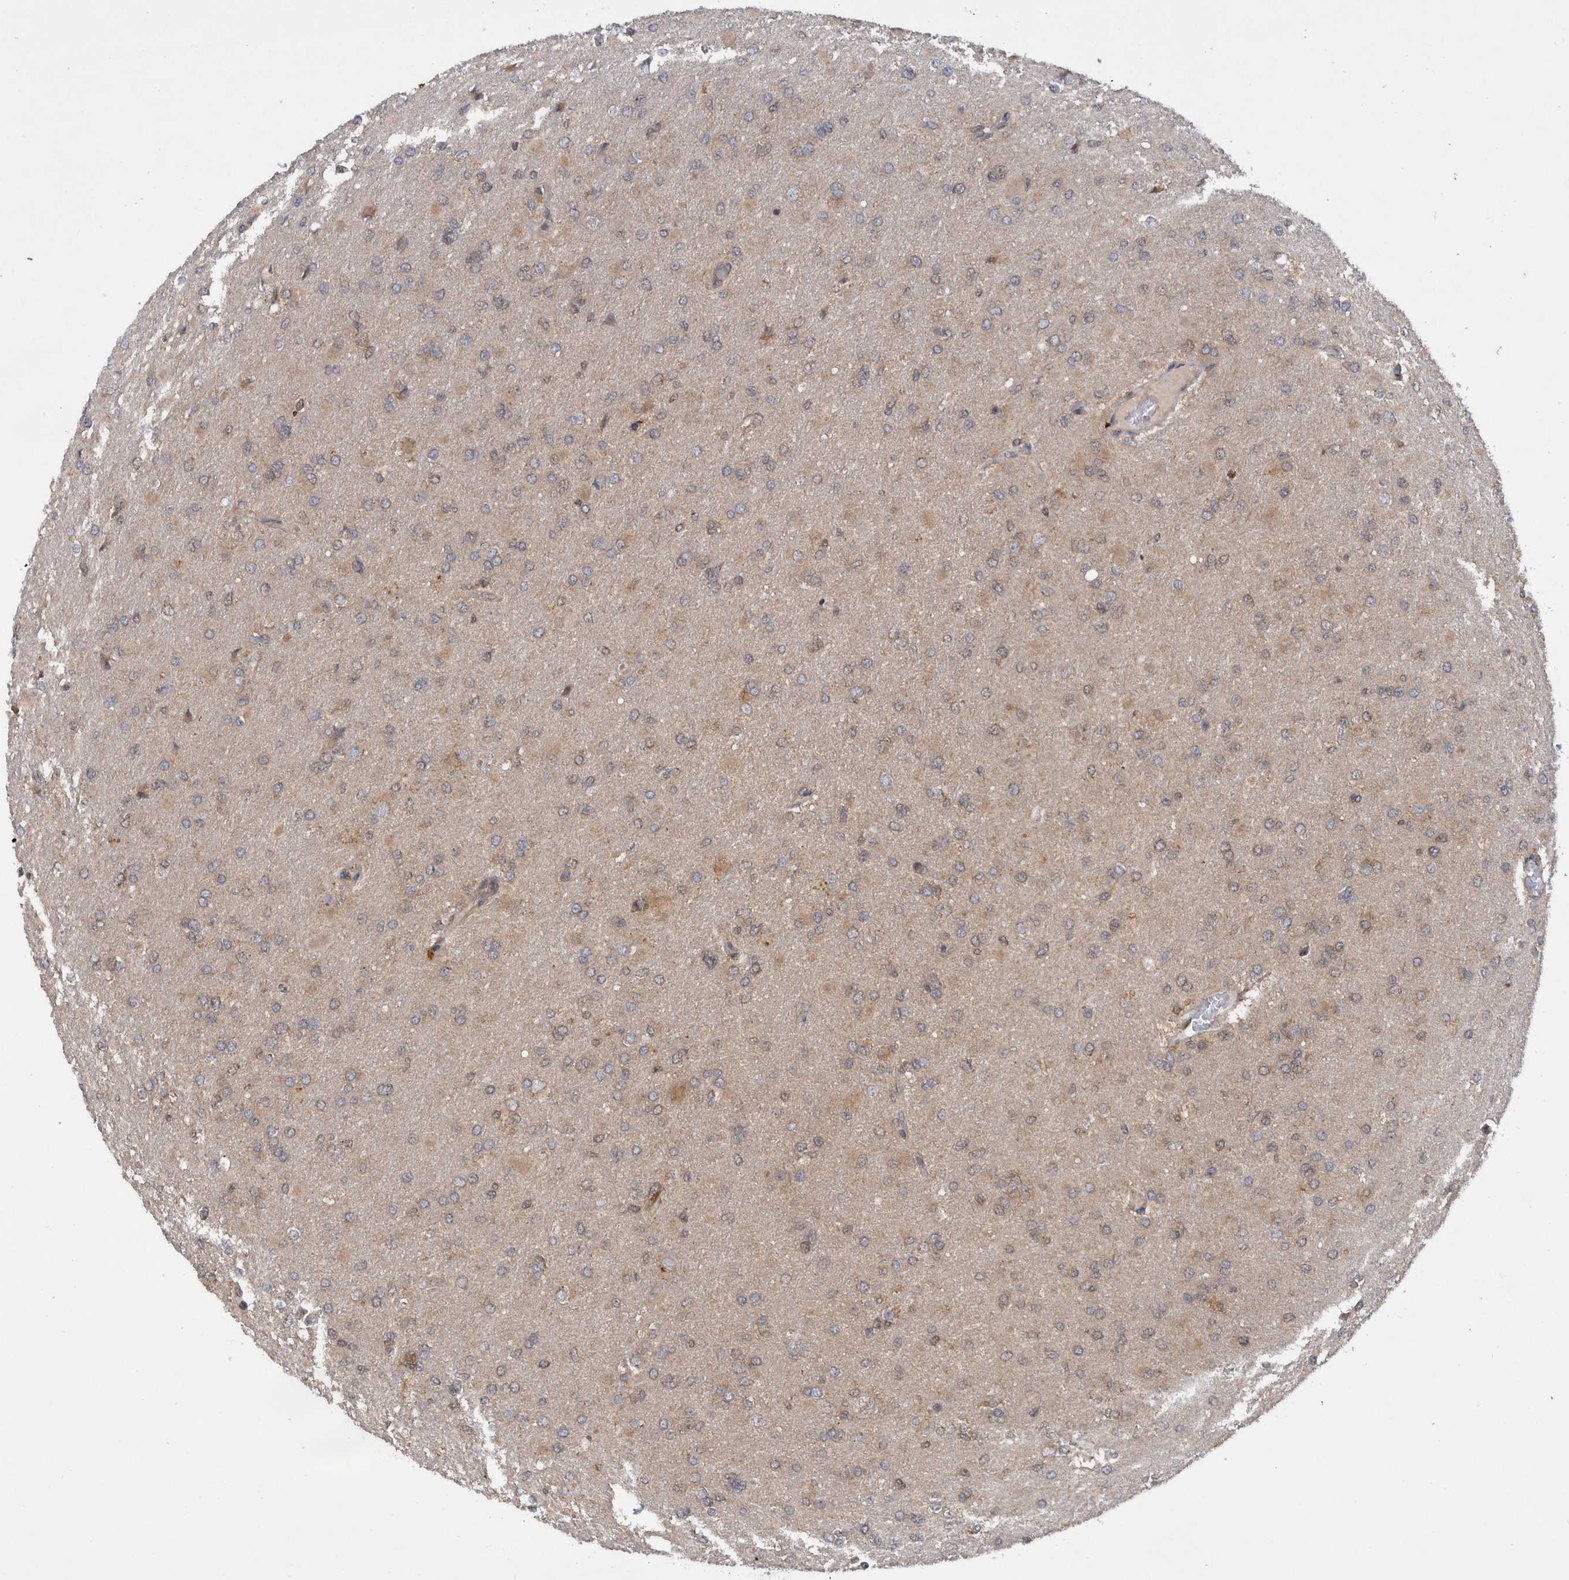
{"staining": {"intensity": "weak", "quantity": "<25%", "location": "cytoplasmic/membranous"}, "tissue": "glioma", "cell_type": "Tumor cells", "image_type": "cancer", "snomed": [{"axis": "morphology", "description": "Glioma, malignant, High grade"}, {"axis": "topography", "description": "Cerebral cortex"}], "caption": "Tumor cells are negative for brown protein staining in glioma. (IHC, brightfield microscopy, high magnification).", "gene": "PLPBP", "patient": {"sex": "female", "age": 36}}